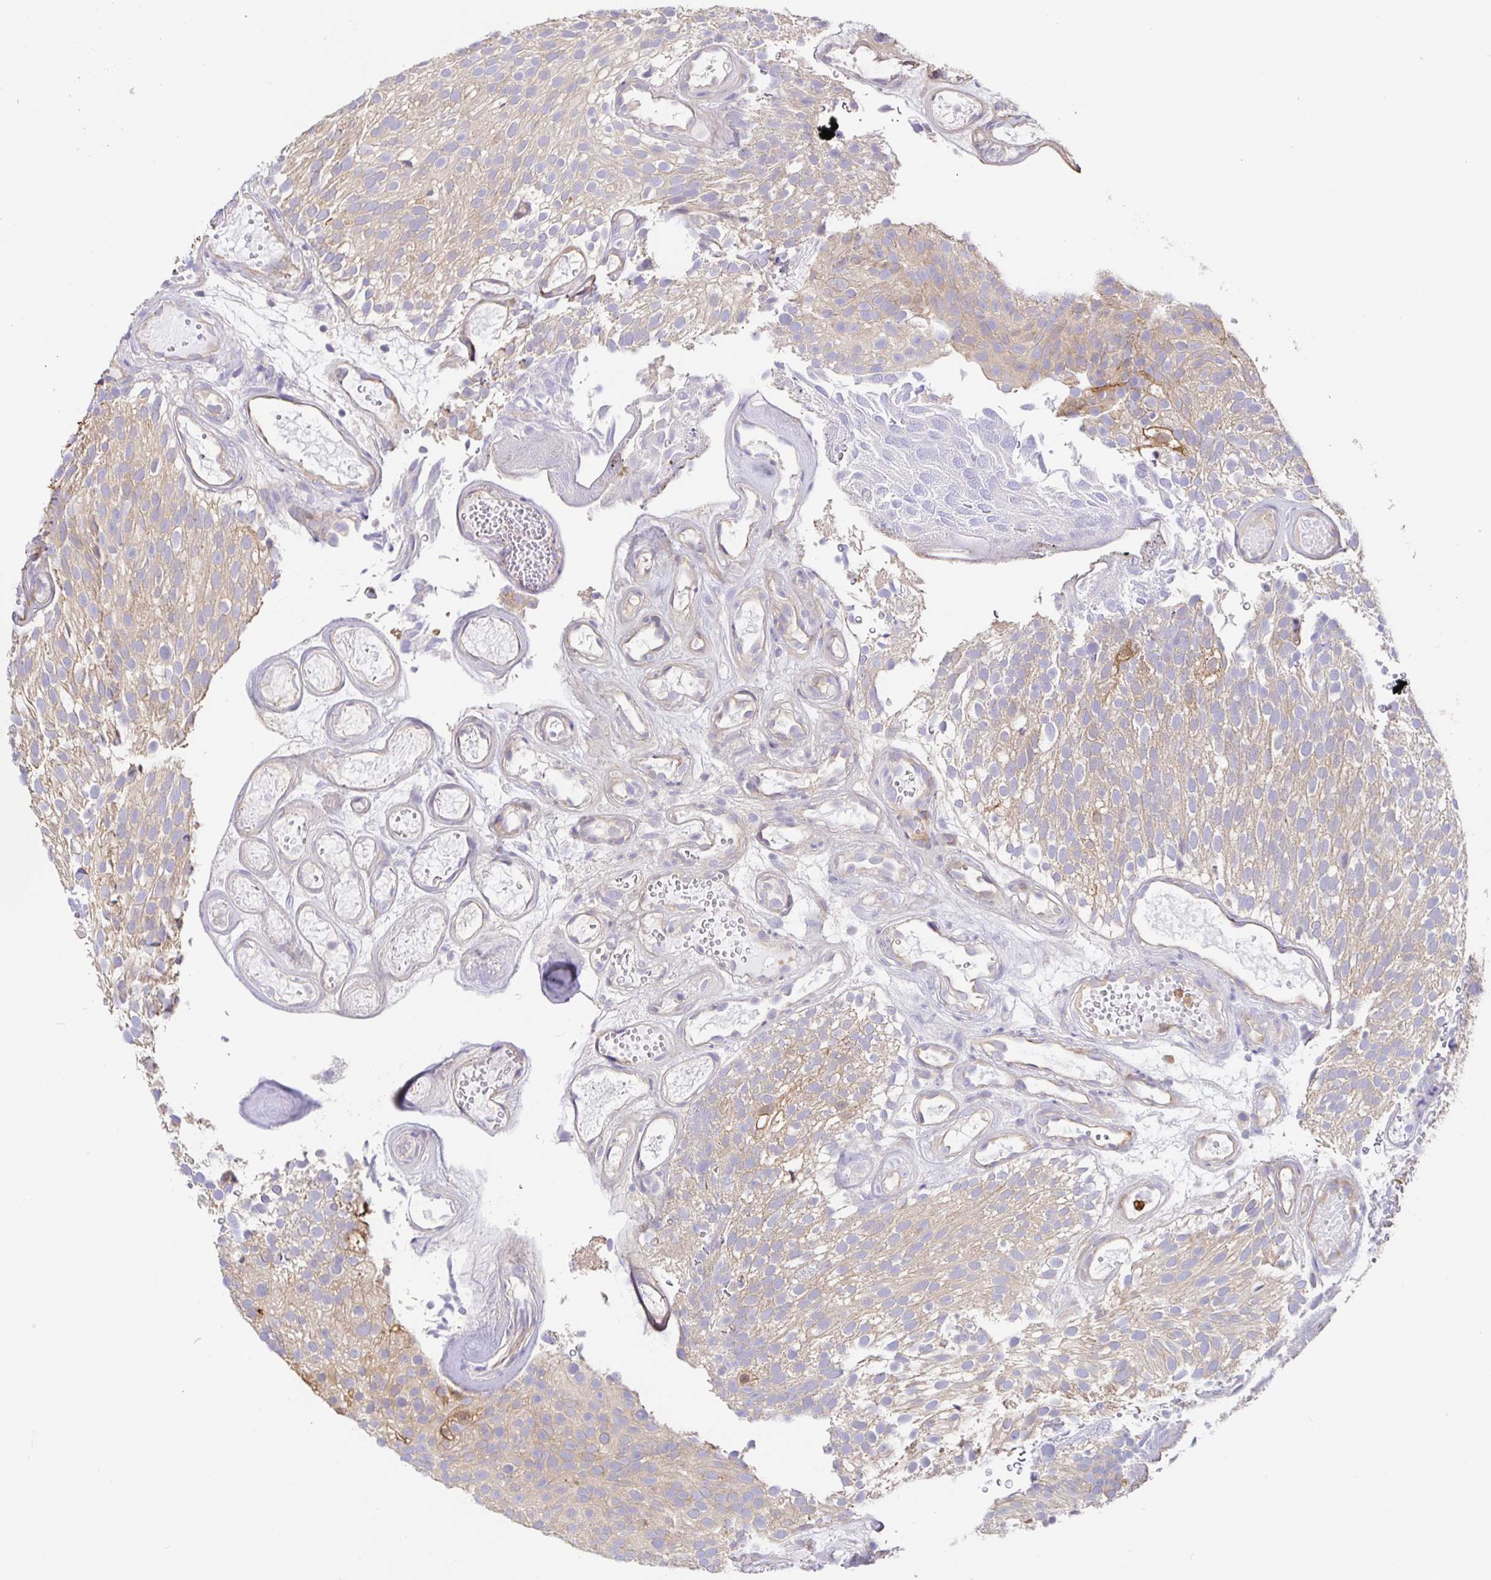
{"staining": {"intensity": "weak", "quantity": ">75%", "location": "cytoplasmic/membranous"}, "tissue": "urothelial cancer", "cell_type": "Tumor cells", "image_type": "cancer", "snomed": [{"axis": "morphology", "description": "Urothelial carcinoma, Low grade"}, {"axis": "topography", "description": "Urinary bladder"}], "caption": "Protein staining by immunohistochemistry (IHC) displays weak cytoplasmic/membranous expression in approximately >75% of tumor cells in urothelial carcinoma (low-grade).", "gene": "PDPK1", "patient": {"sex": "male", "age": 78}}